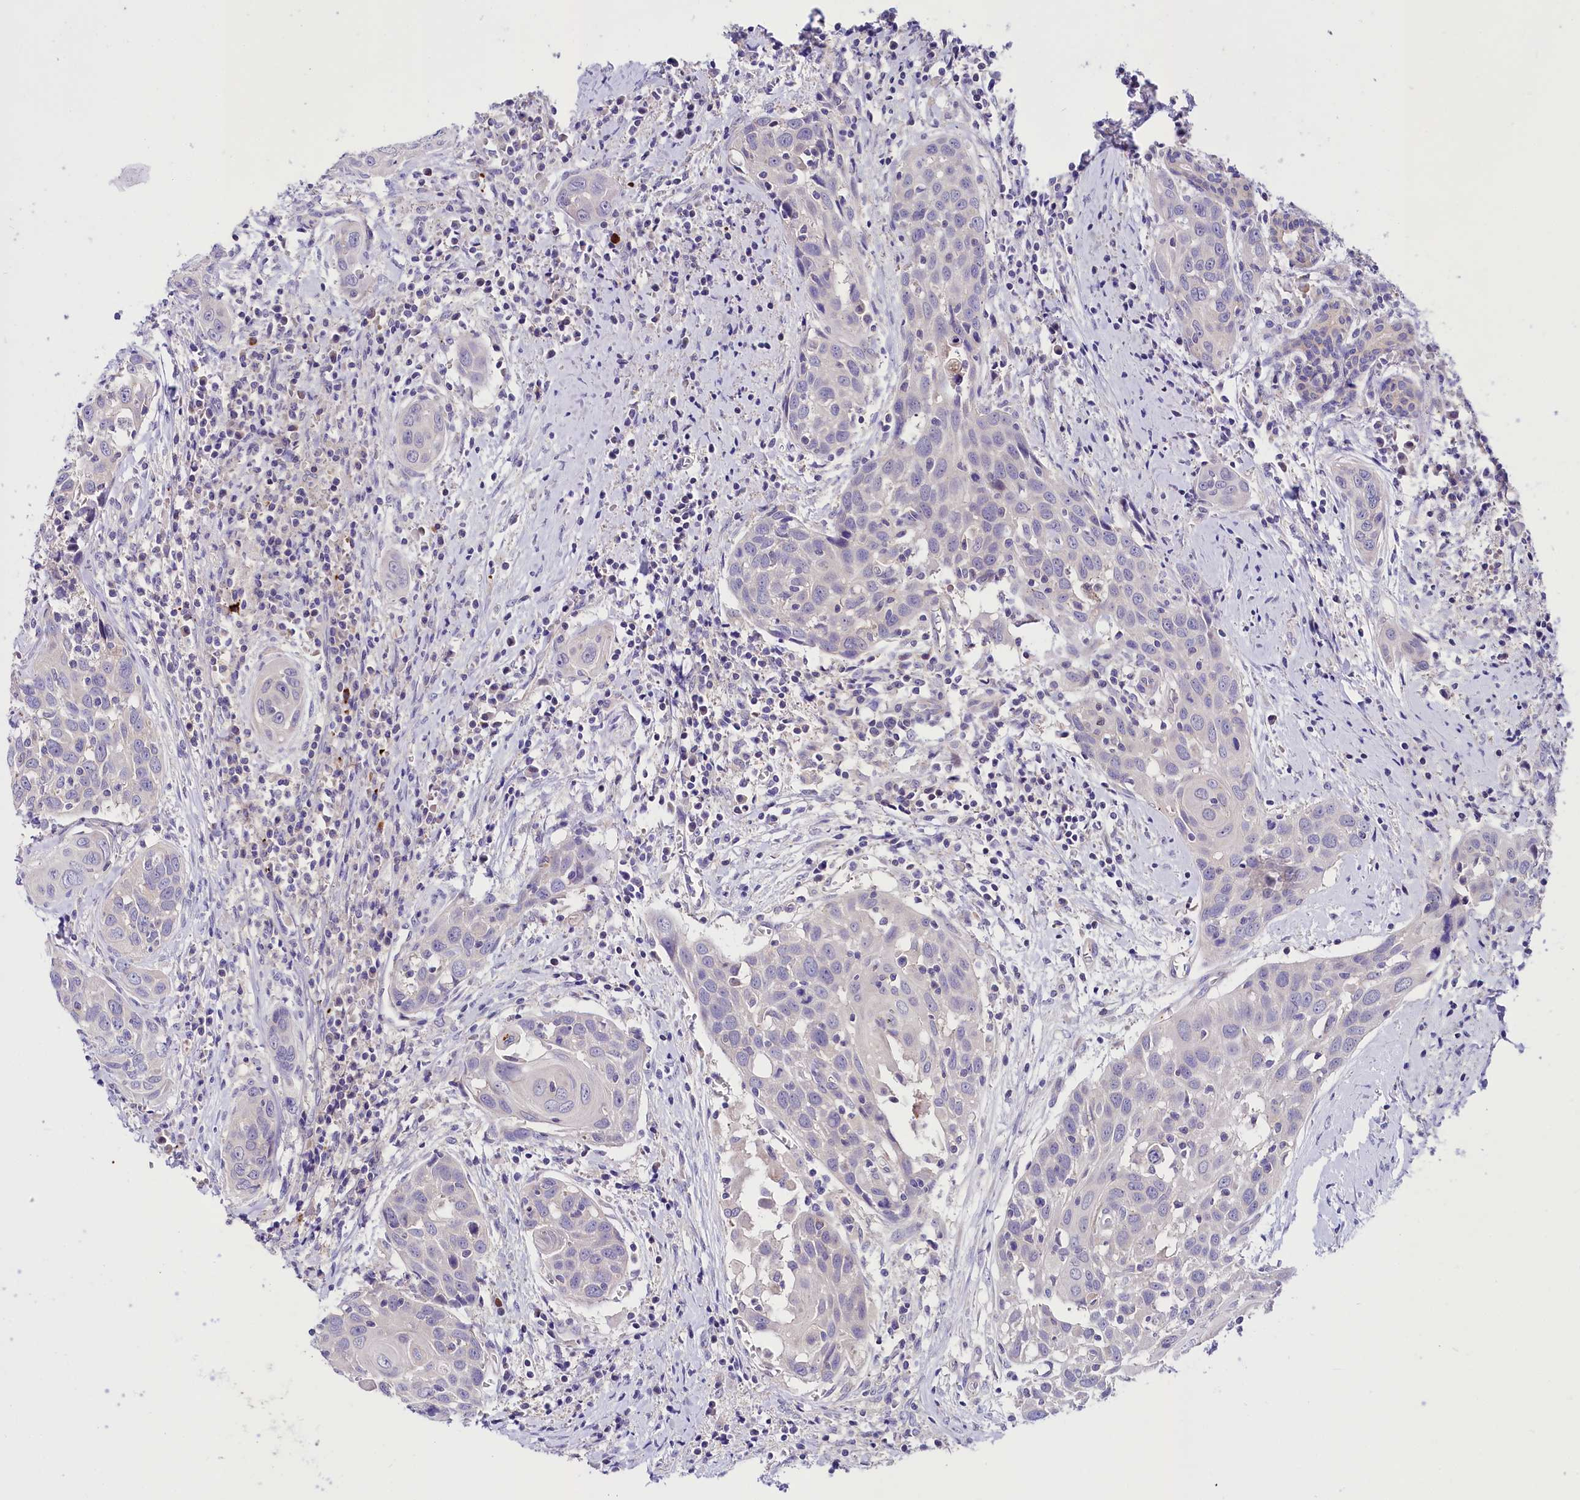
{"staining": {"intensity": "negative", "quantity": "none", "location": "none"}, "tissue": "head and neck cancer", "cell_type": "Tumor cells", "image_type": "cancer", "snomed": [{"axis": "morphology", "description": "Squamous cell carcinoma, NOS"}, {"axis": "topography", "description": "Oral tissue"}, {"axis": "topography", "description": "Head-Neck"}], "caption": "This is an IHC histopathology image of head and neck squamous cell carcinoma. There is no expression in tumor cells.", "gene": "ABHD5", "patient": {"sex": "female", "age": 50}}